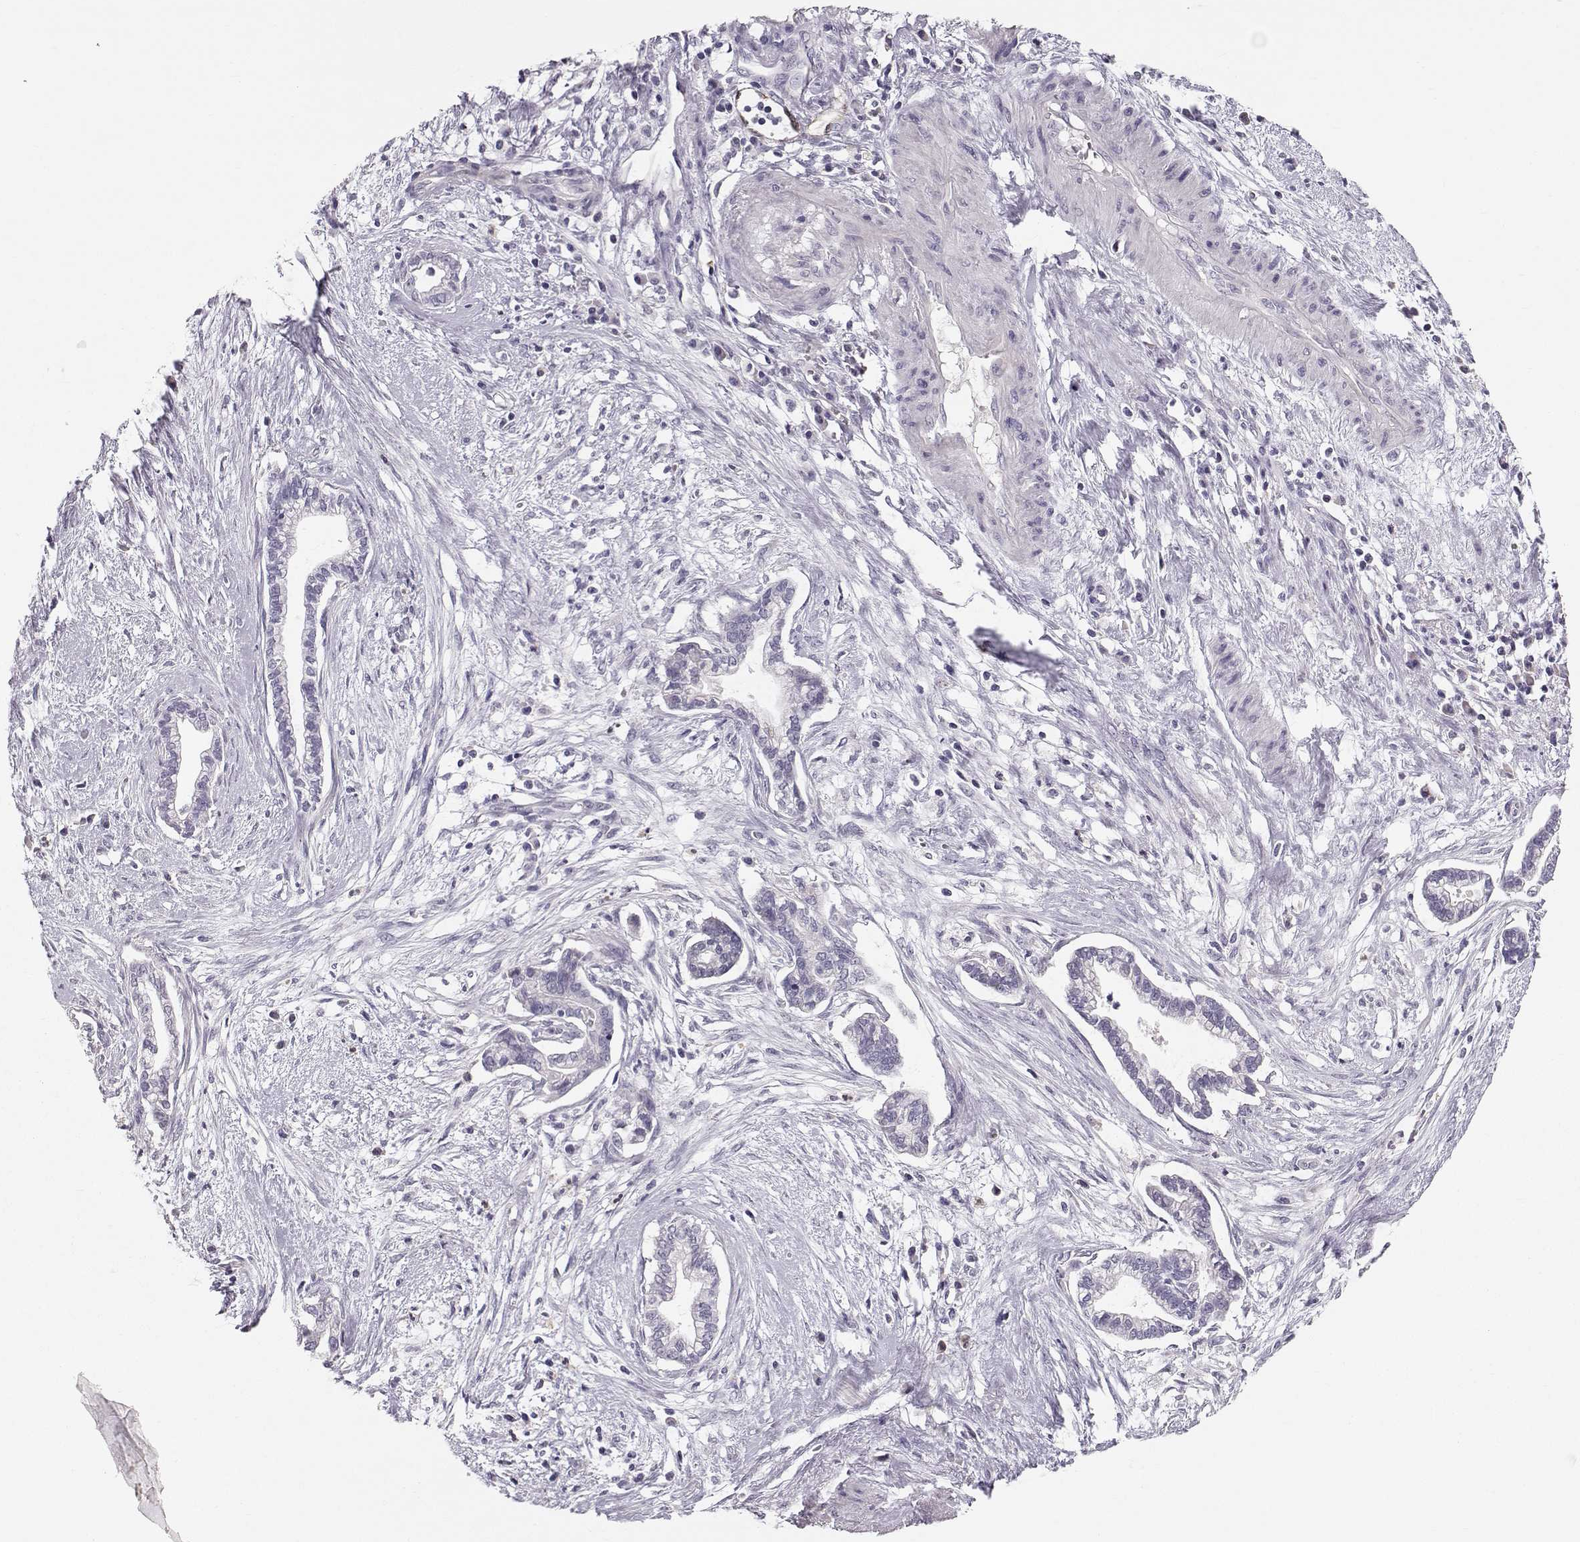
{"staining": {"intensity": "negative", "quantity": "none", "location": "none"}, "tissue": "cervical cancer", "cell_type": "Tumor cells", "image_type": "cancer", "snomed": [{"axis": "morphology", "description": "Adenocarcinoma, NOS"}, {"axis": "topography", "description": "Cervix"}], "caption": "There is no significant positivity in tumor cells of cervical cancer (adenocarcinoma).", "gene": "POU1F1", "patient": {"sex": "female", "age": 62}}